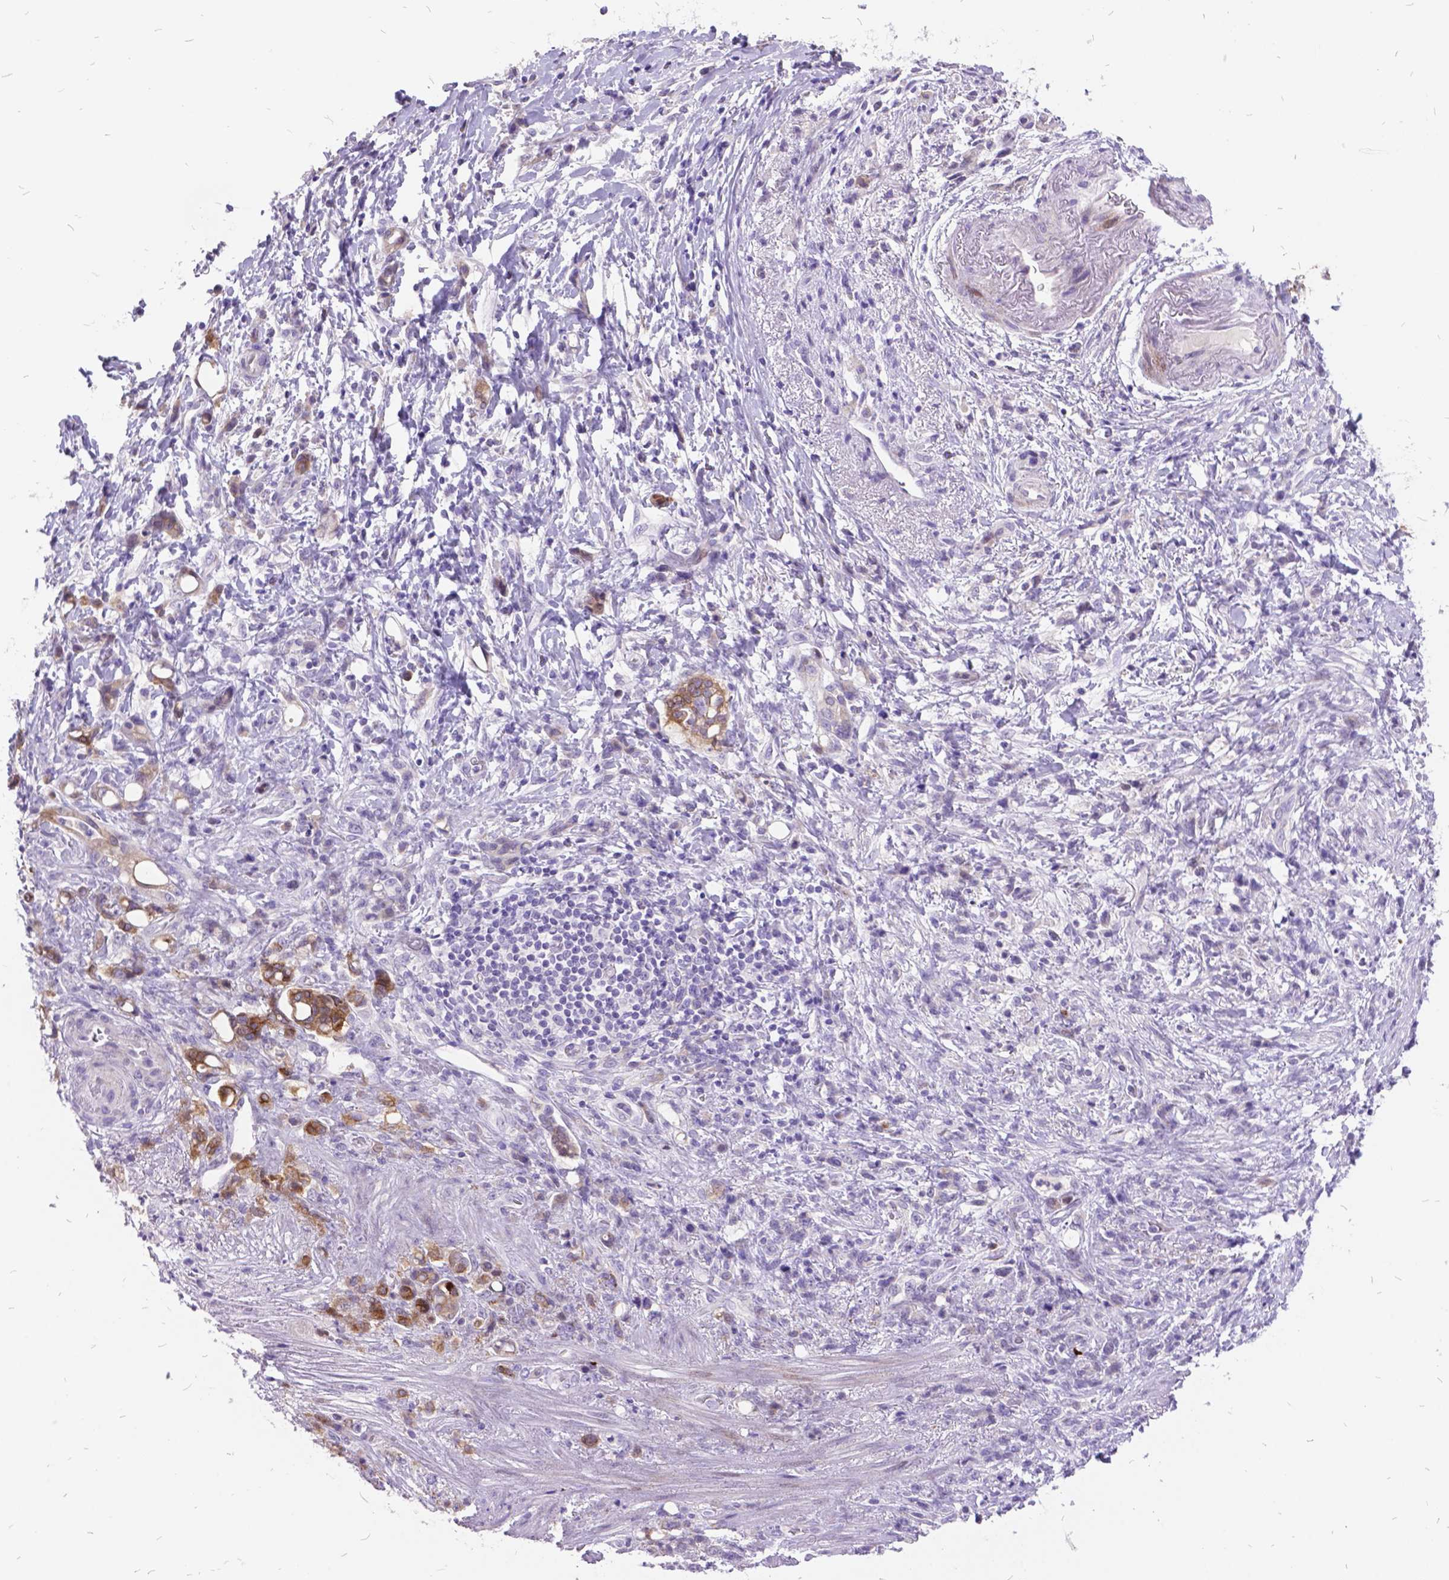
{"staining": {"intensity": "negative", "quantity": "none", "location": "none"}, "tissue": "stomach cancer", "cell_type": "Tumor cells", "image_type": "cancer", "snomed": [{"axis": "morphology", "description": "Adenocarcinoma, NOS"}, {"axis": "topography", "description": "Stomach"}], "caption": "Human stomach cancer stained for a protein using immunohistochemistry (IHC) reveals no positivity in tumor cells.", "gene": "ITGB6", "patient": {"sex": "female", "age": 84}}